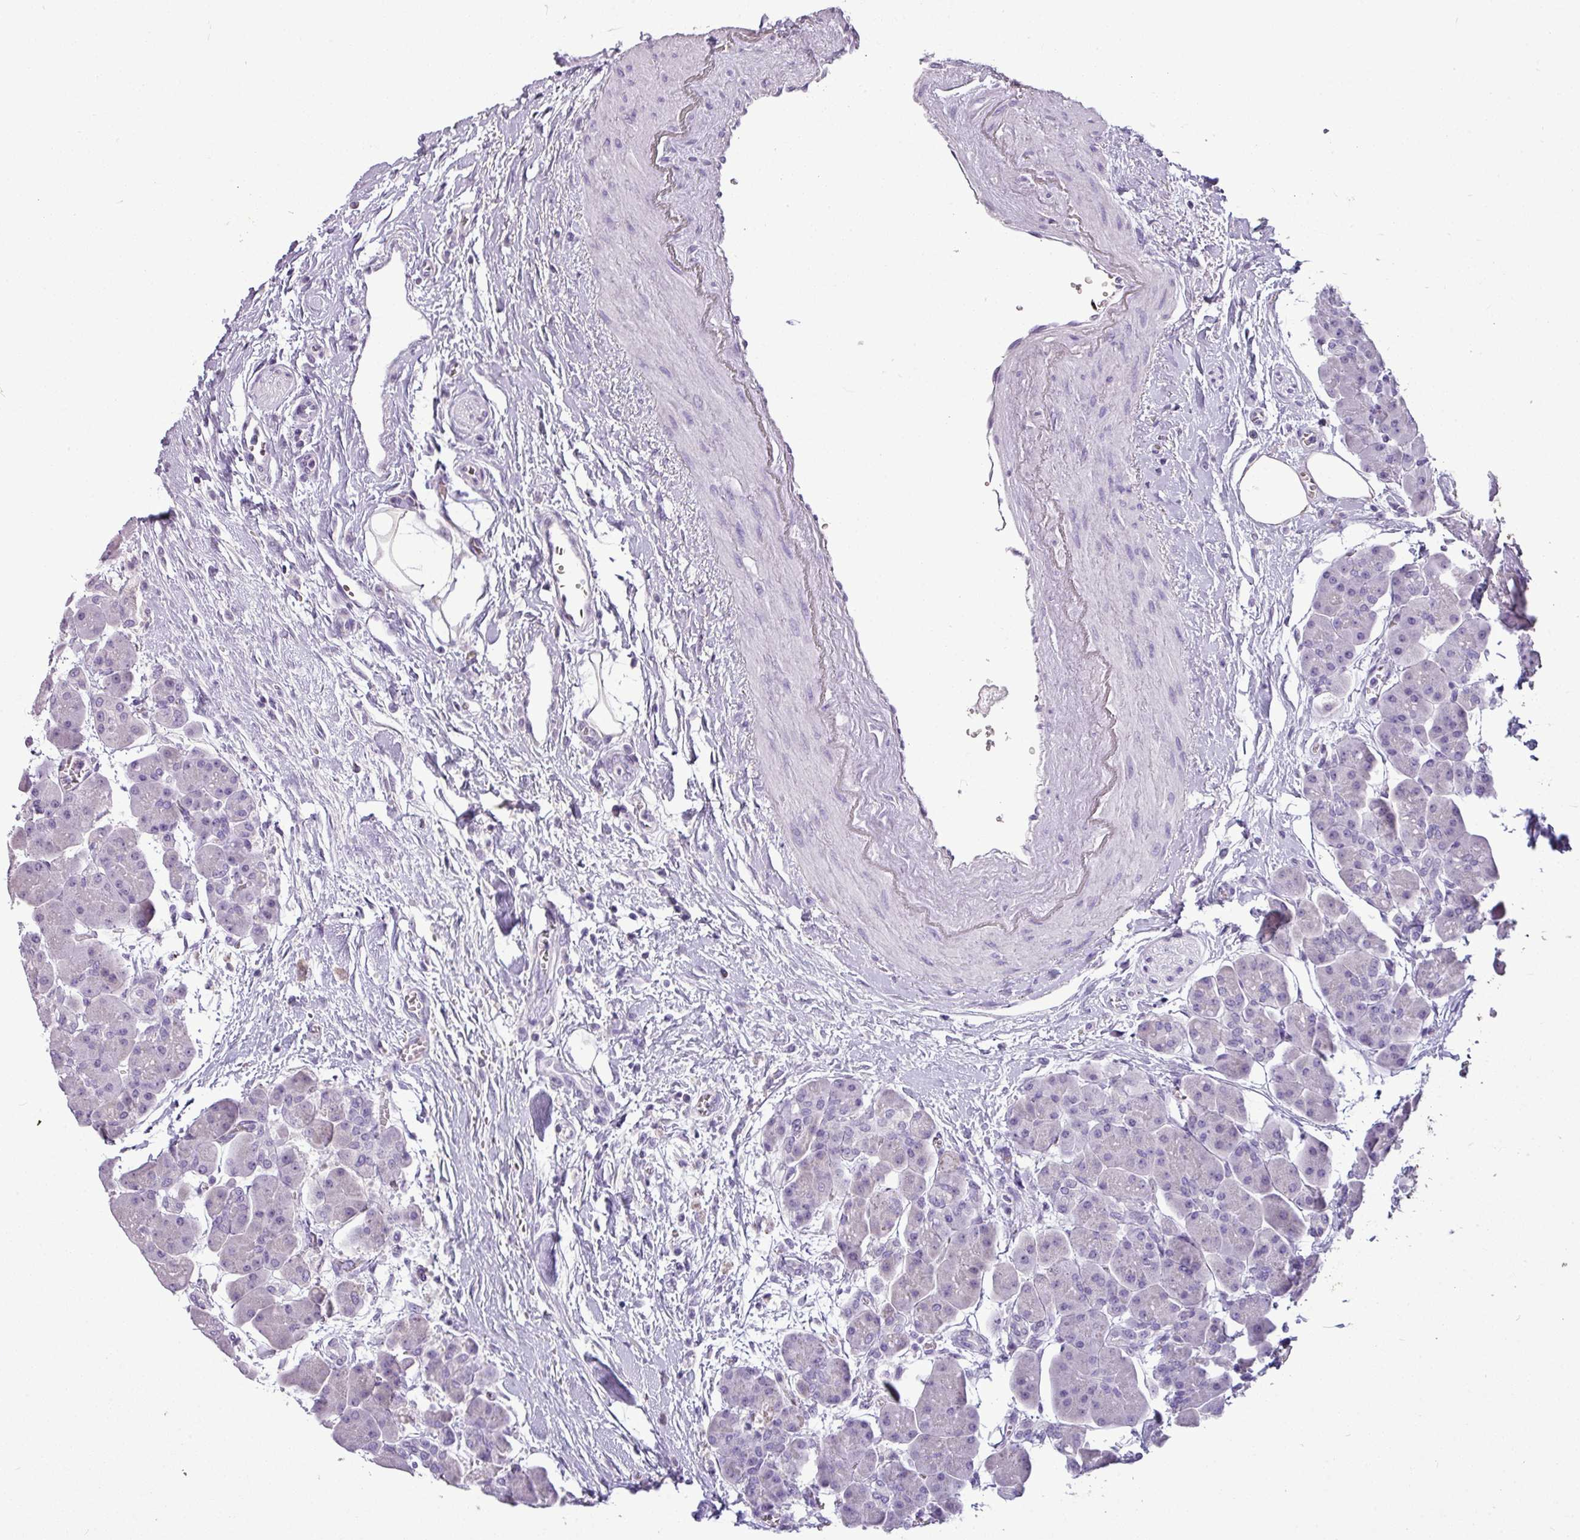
{"staining": {"intensity": "negative", "quantity": "none", "location": "none"}, "tissue": "pancreas", "cell_type": "Exocrine glandular cells", "image_type": "normal", "snomed": [{"axis": "morphology", "description": "Normal tissue, NOS"}, {"axis": "topography", "description": "Pancreas"}], "caption": "The image demonstrates no staining of exocrine glandular cells in normal pancreas. (DAB IHC with hematoxylin counter stain).", "gene": "TMEM91", "patient": {"sex": "male", "age": 66}}